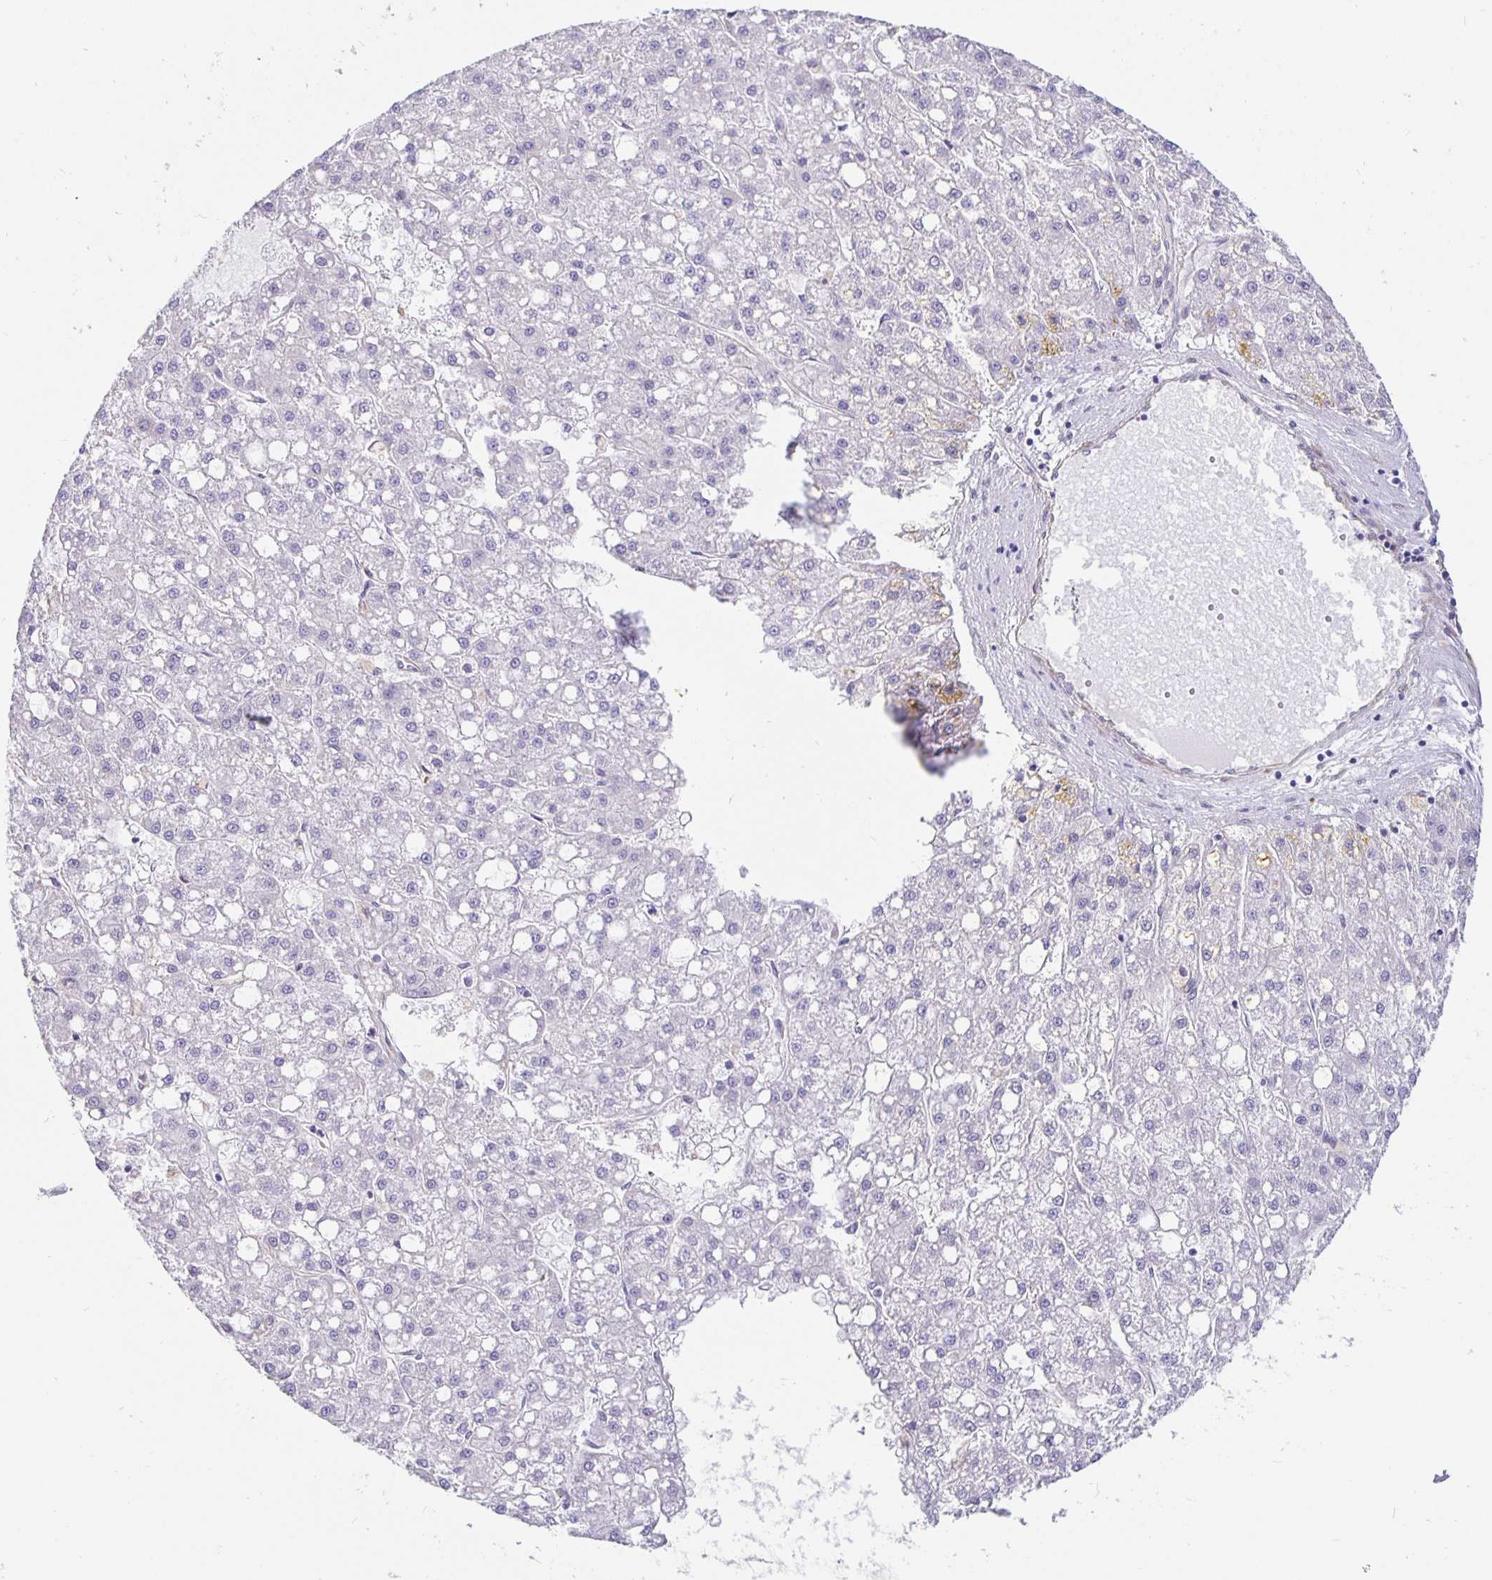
{"staining": {"intensity": "negative", "quantity": "none", "location": "none"}, "tissue": "liver cancer", "cell_type": "Tumor cells", "image_type": "cancer", "snomed": [{"axis": "morphology", "description": "Carcinoma, Hepatocellular, NOS"}, {"axis": "topography", "description": "Liver"}], "caption": "Immunohistochemistry (IHC) of human liver cancer (hepatocellular carcinoma) reveals no positivity in tumor cells.", "gene": "DNAI2", "patient": {"sex": "male", "age": 67}}